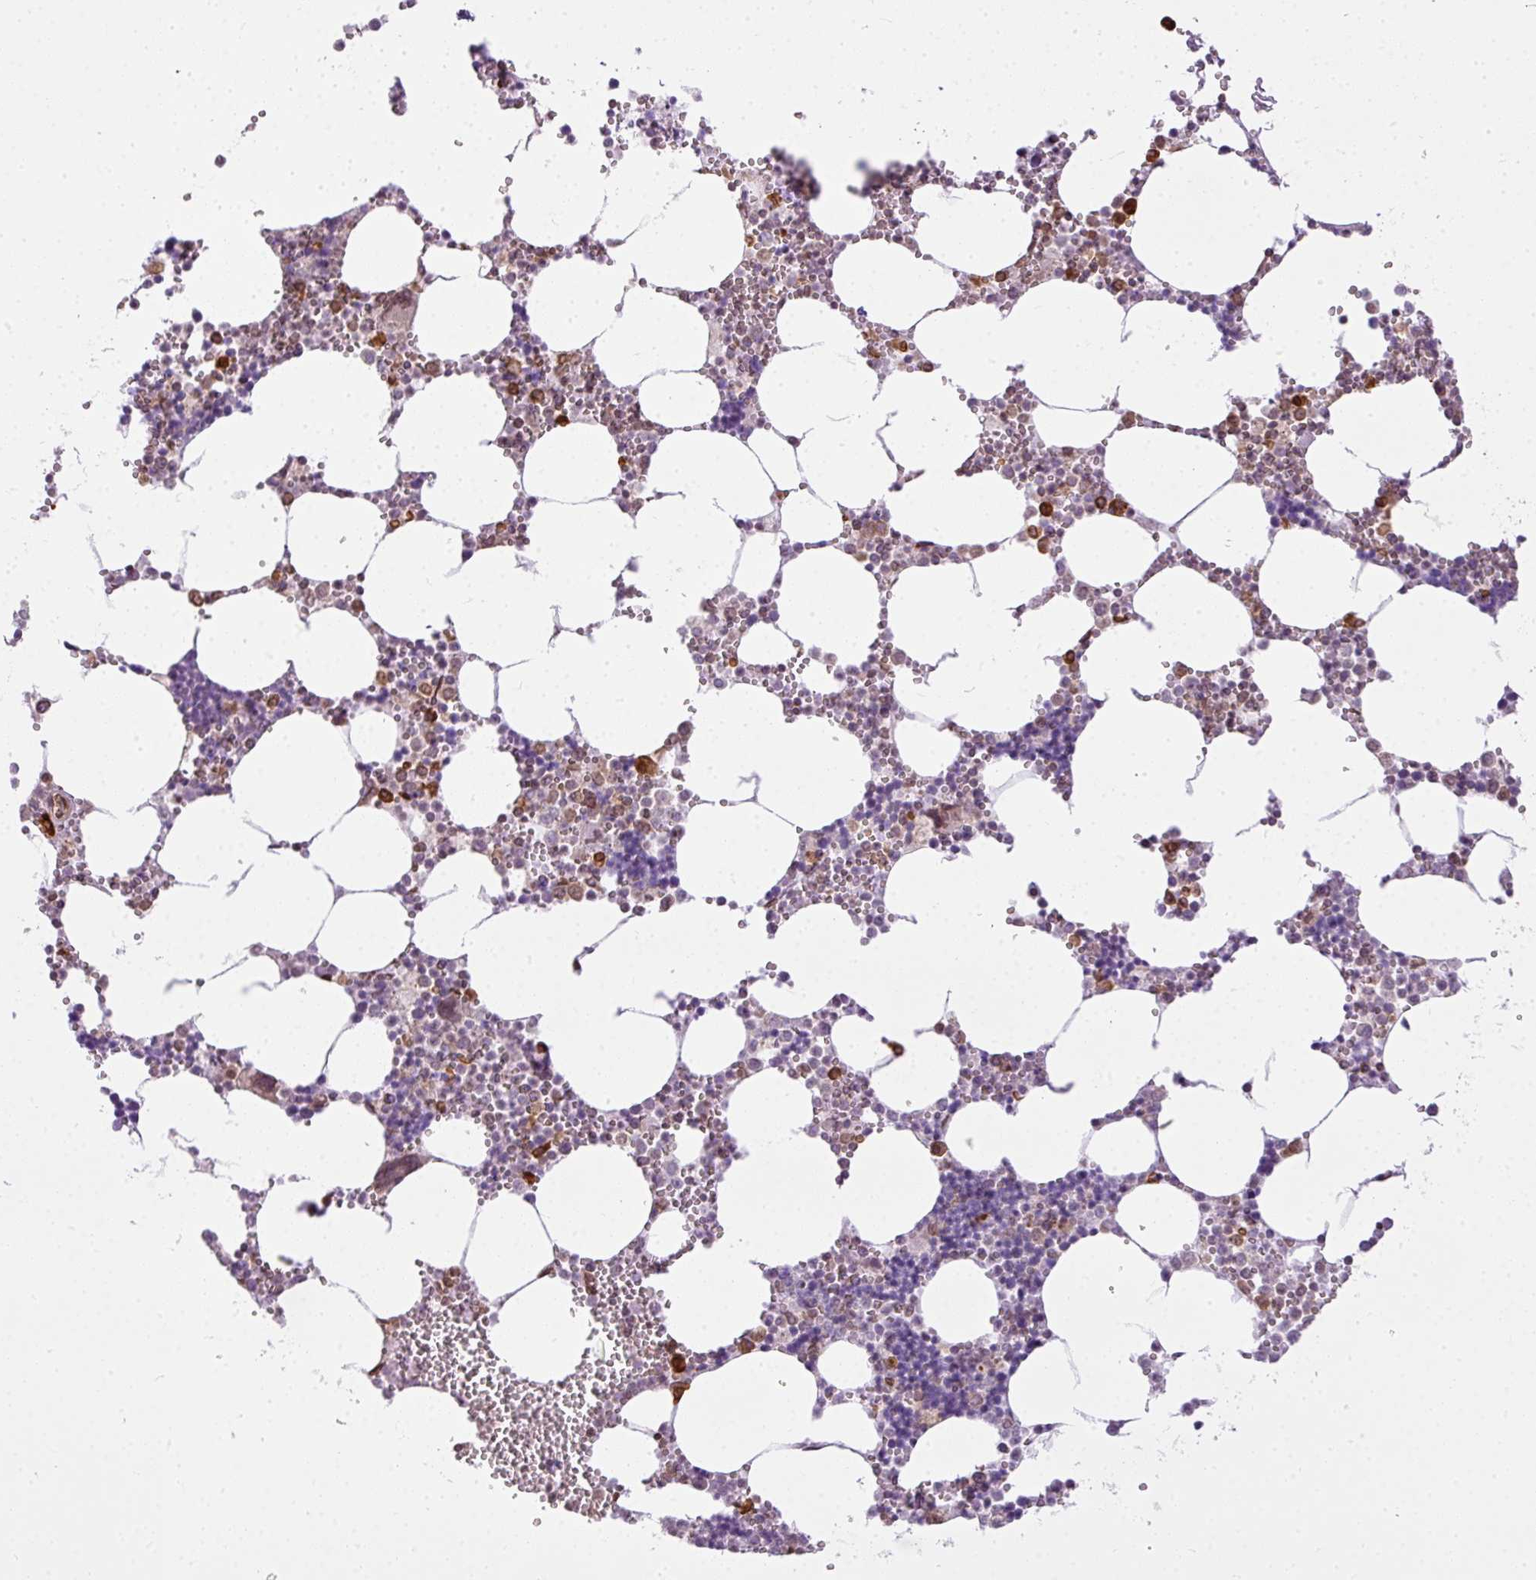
{"staining": {"intensity": "strong", "quantity": "<25%", "location": "cytoplasmic/membranous"}, "tissue": "bone marrow", "cell_type": "Hematopoietic cells", "image_type": "normal", "snomed": [{"axis": "morphology", "description": "Normal tissue, NOS"}, {"axis": "topography", "description": "Bone marrow"}], "caption": "IHC of normal human bone marrow displays medium levels of strong cytoplasmic/membranous staining in about <25% of hematopoietic cells. (Brightfield microscopy of DAB IHC at high magnification).", "gene": "COX18", "patient": {"sex": "male", "age": 54}}